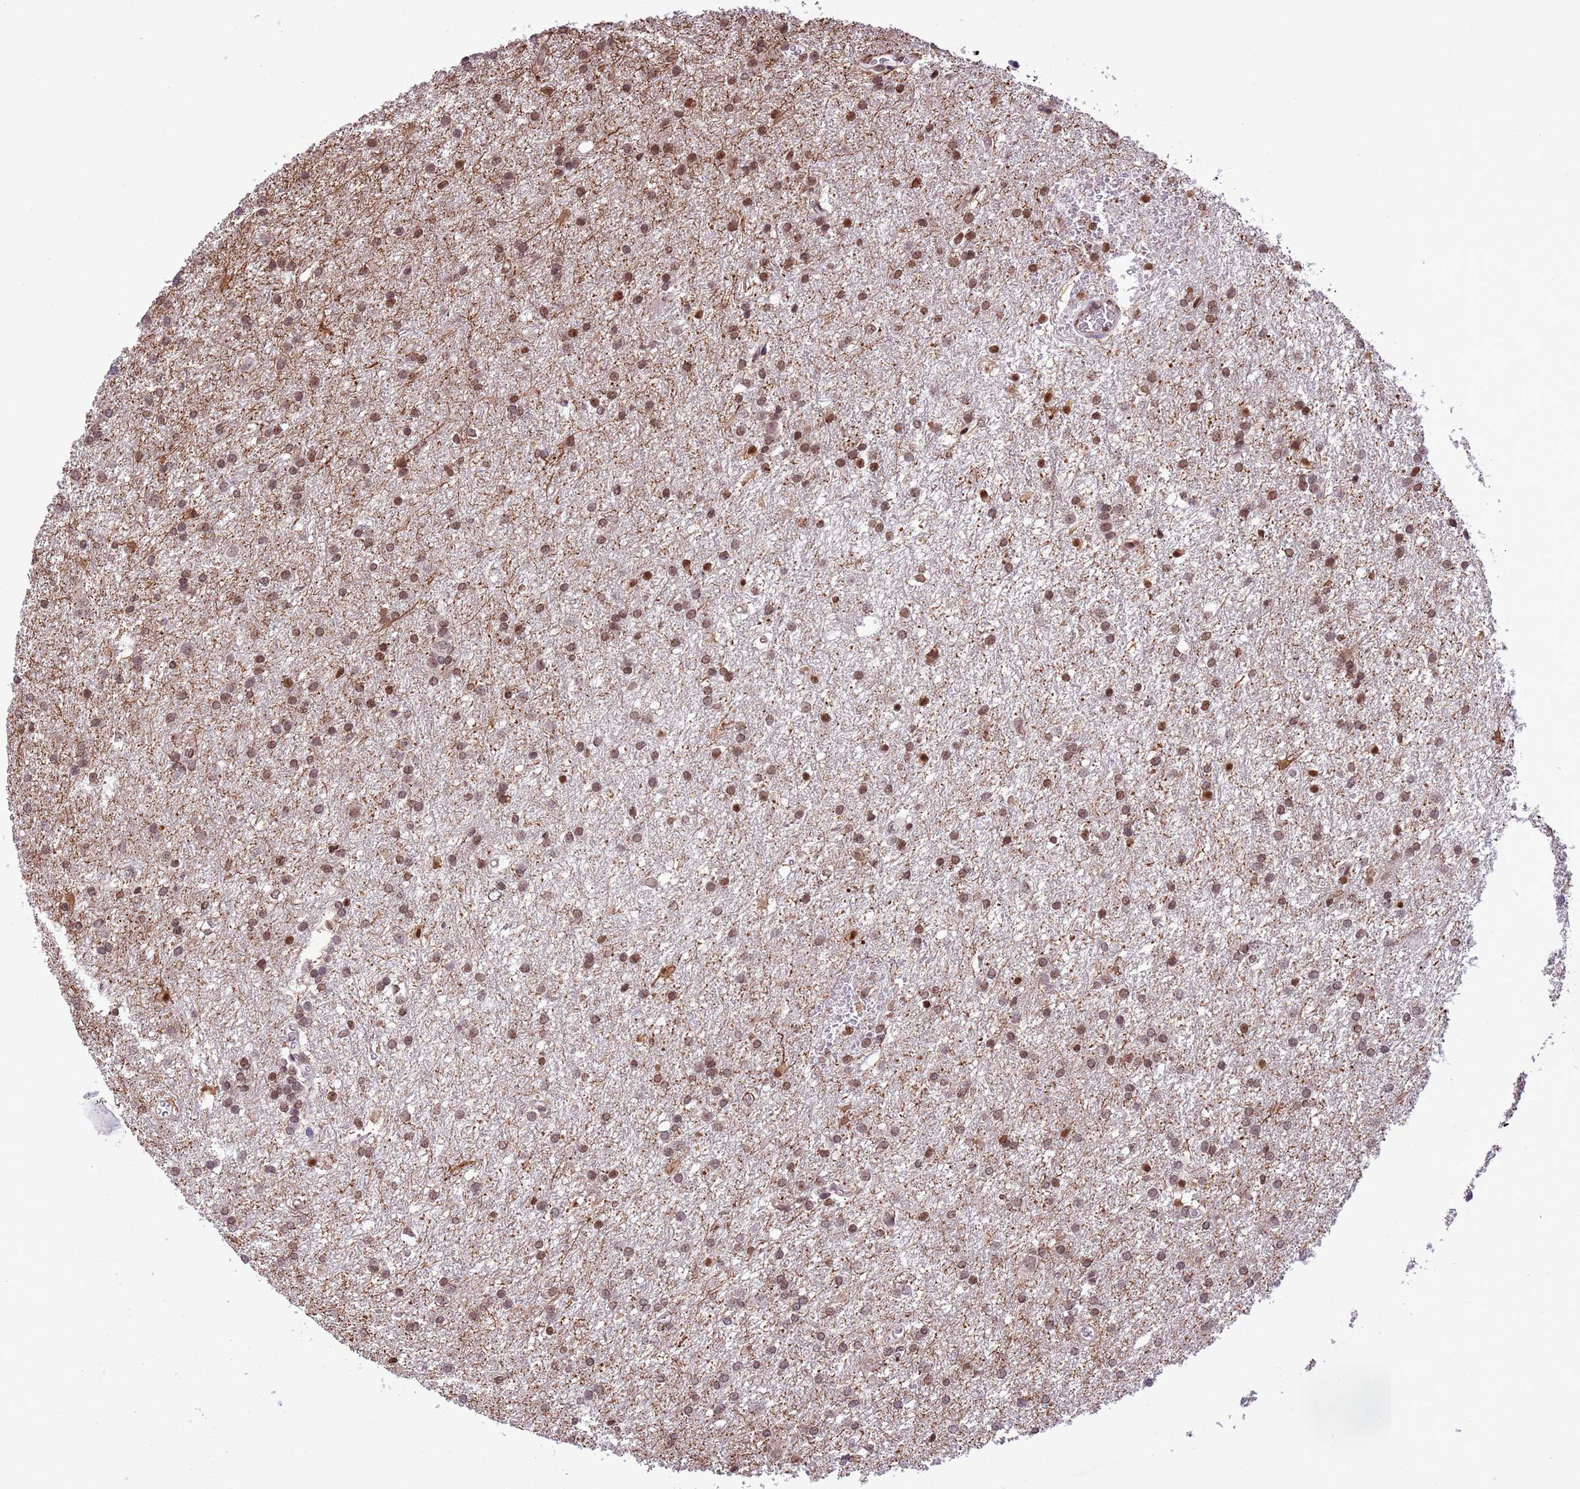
{"staining": {"intensity": "moderate", "quantity": ">75%", "location": "nuclear"}, "tissue": "glioma", "cell_type": "Tumor cells", "image_type": "cancer", "snomed": [{"axis": "morphology", "description": "Glioma, malignant, High grade"}, {"axis": "topography", "description": "Brain"}], "caption": "The image demonstrates immunohistochemical staining of glioma. There is moderate nuclear staining is identified in about >75% of tumor cells.", "gene": "NRIP1", "patient": {"sex": "female", "age": 50}}